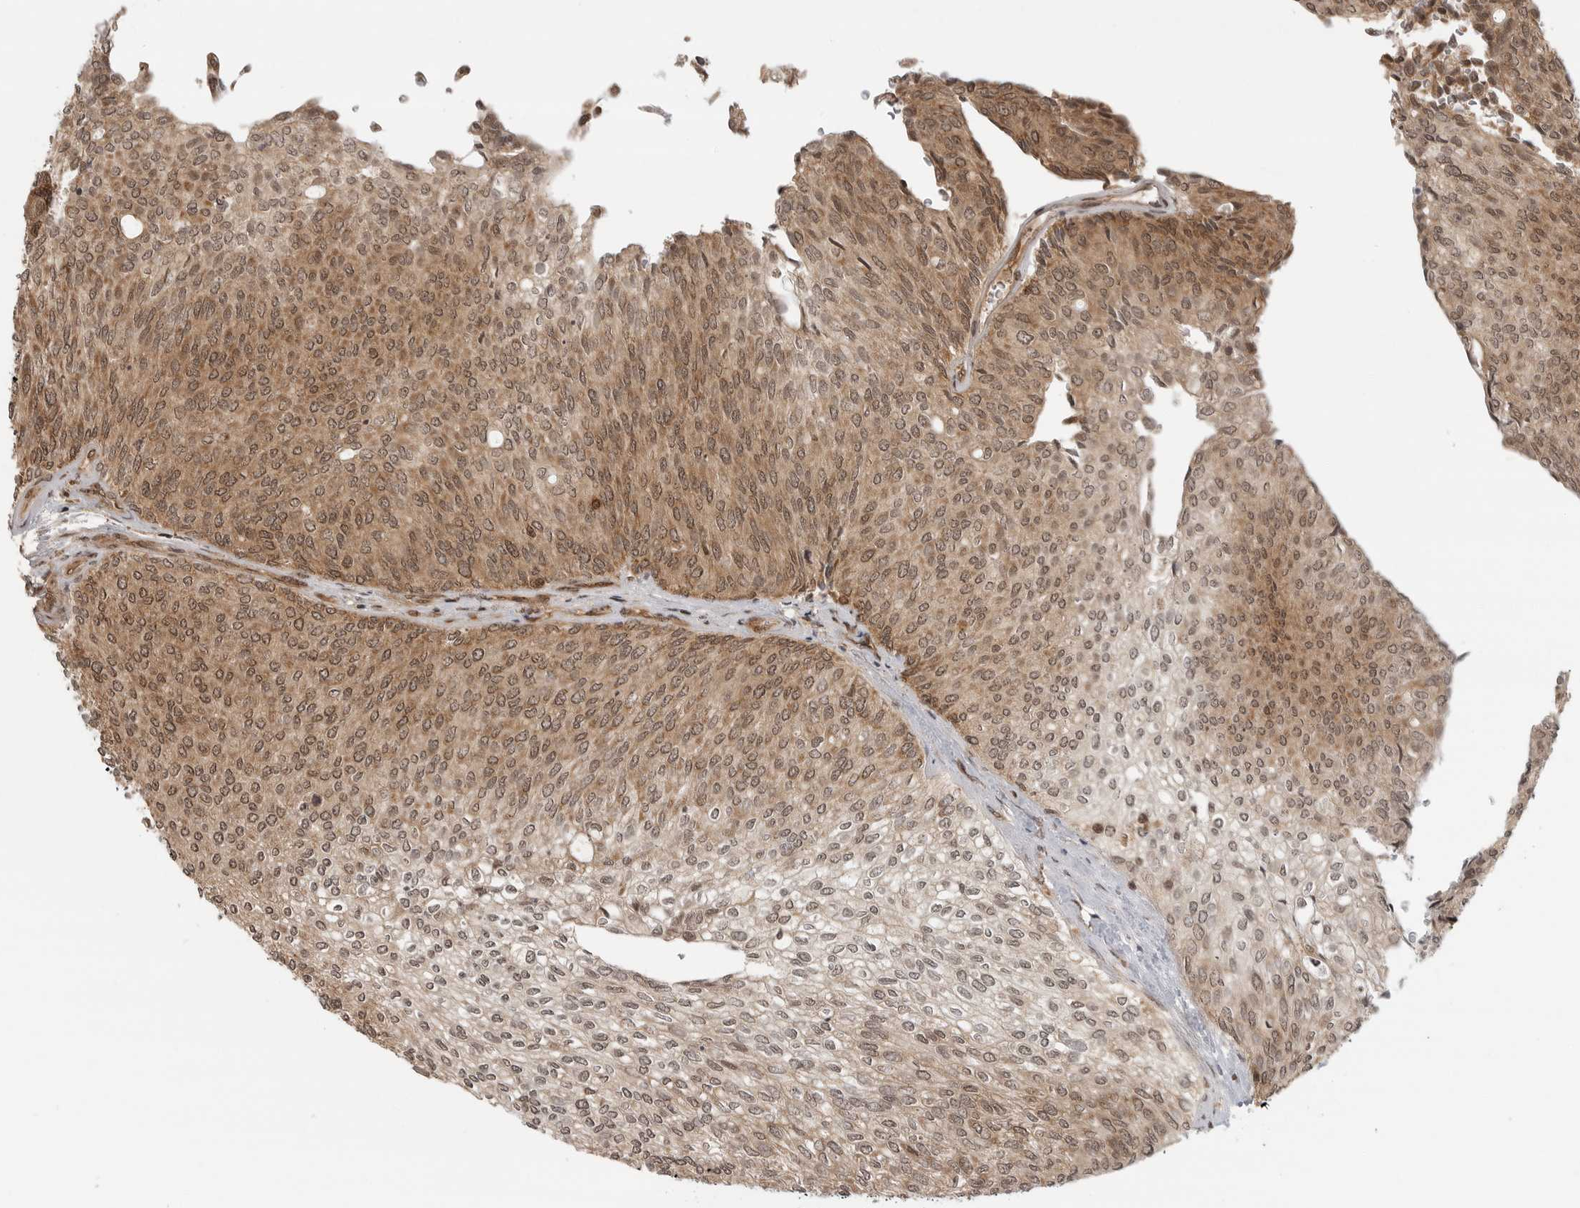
{"staining": {"intensity": "moderate", "quantity": ">75%", "location": "cytoplasmic/membranous,nuclear"}, "tissue": "urothelial cancer", "cell_type": "Tumor cells", "image_type": "cancer", "snomed": [{"axis": "morphology", "description": "Urothelial carcinoma, Low grade"}, {"axis": "topography", "description": "Urinary bladder"}], "caption": "The micrograph exhibits immunohistochemical staining of urothelial carcinoma (low-grade). There is moderate cytoplasmic/membranous and nuclear staining is present in approximately >75% of tumor cells. (brown staining indicates protein expression, while blue staining denotes nuclei).", "gene": "SZRD1", "patient": {"sex": "female", "age": 79}}